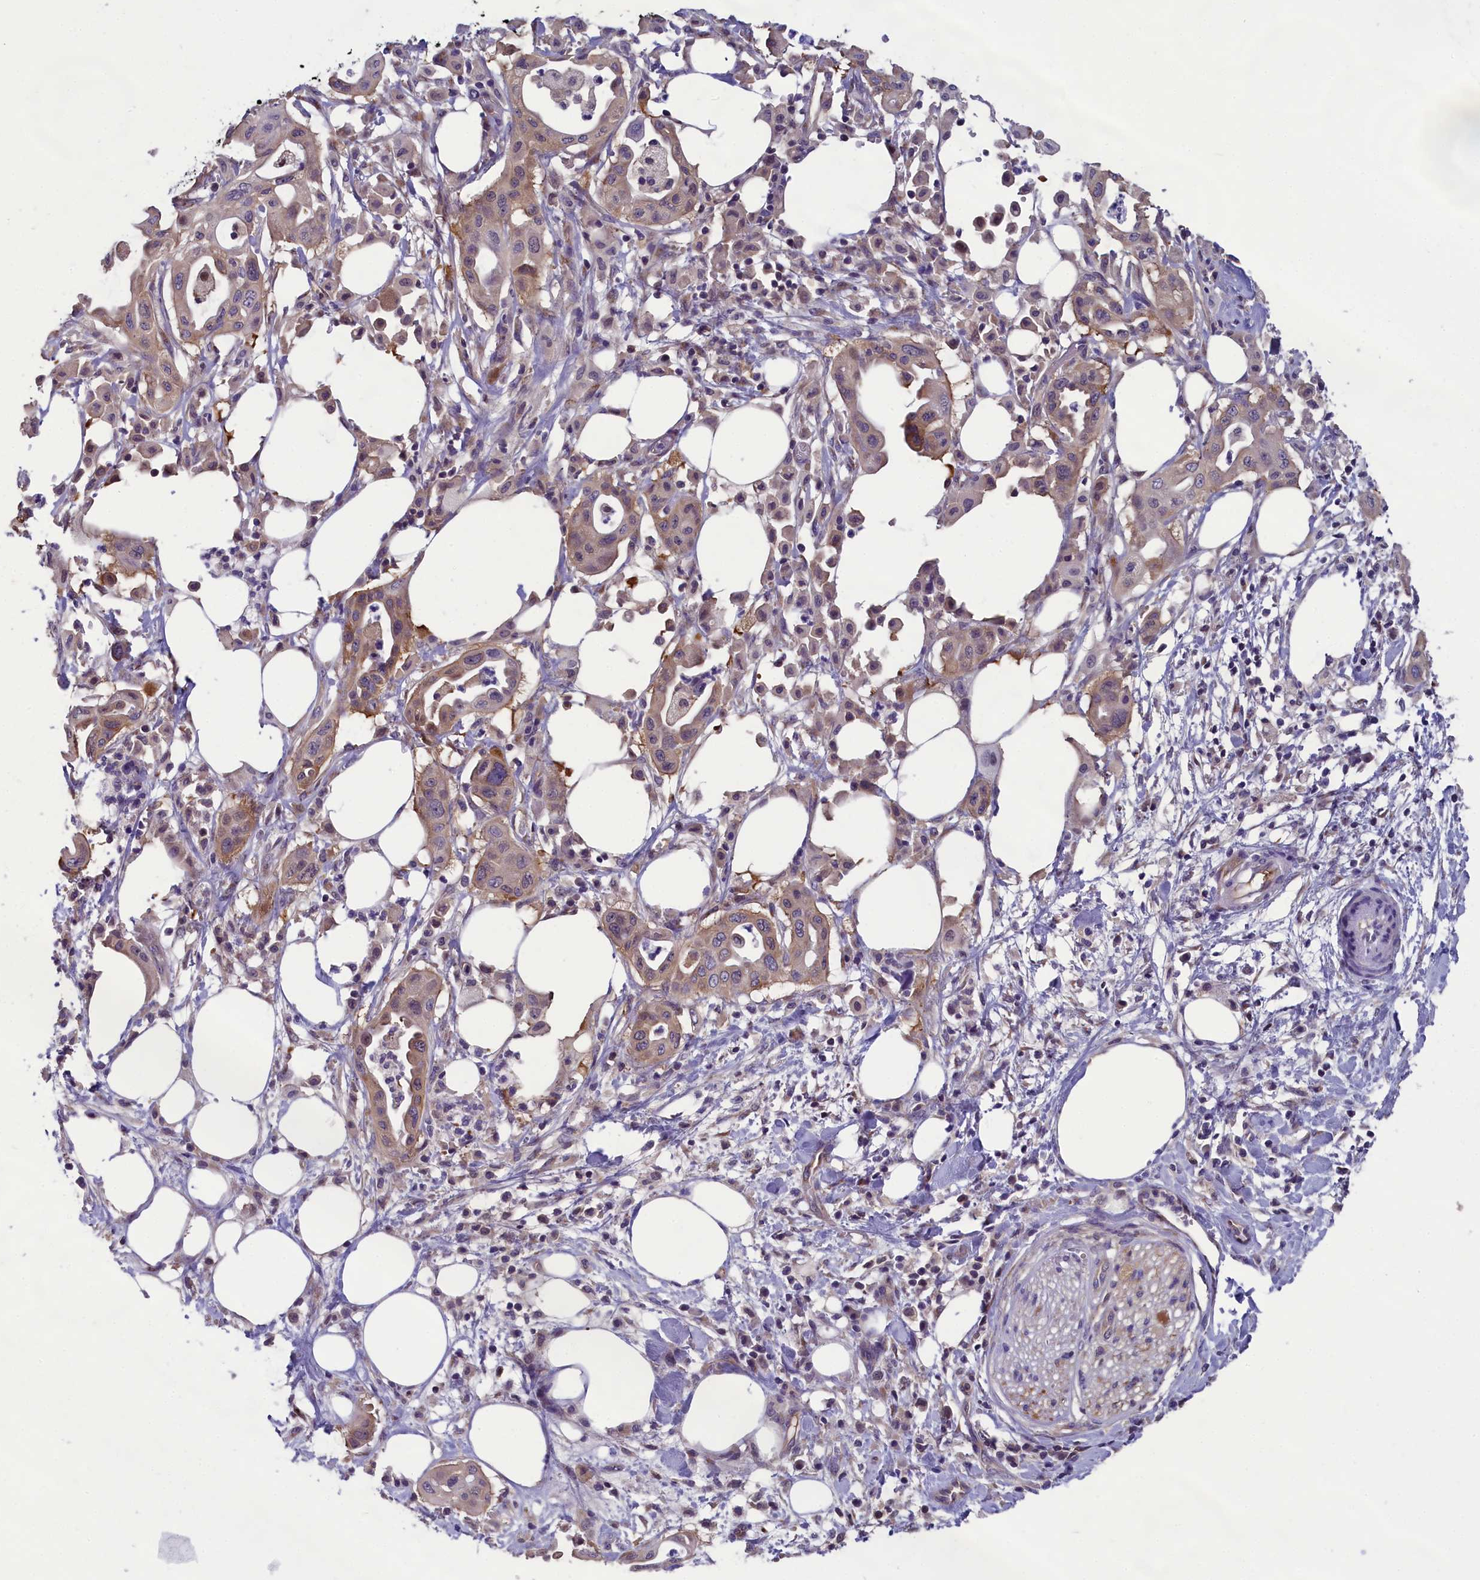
{"staining": {"intensity": "weak", "quantity": "<25%", "location": "cytoplasmic/membranous"}, "tissue": "pancreatic cancer", "cell_type": "Tumor cells", "image_type": "cancer", "snomed": [{"axis": "morphology", "description": "Adenocarcinoma, NOS"}, {"axis": "topography", "description": "Pancreas"}], "caption": "The histopathology image displays no significant positivity in tumor cells of pancreatic cancer.", "gene": "ABCC8", "patient": {"sex": "male", "age": 68}}